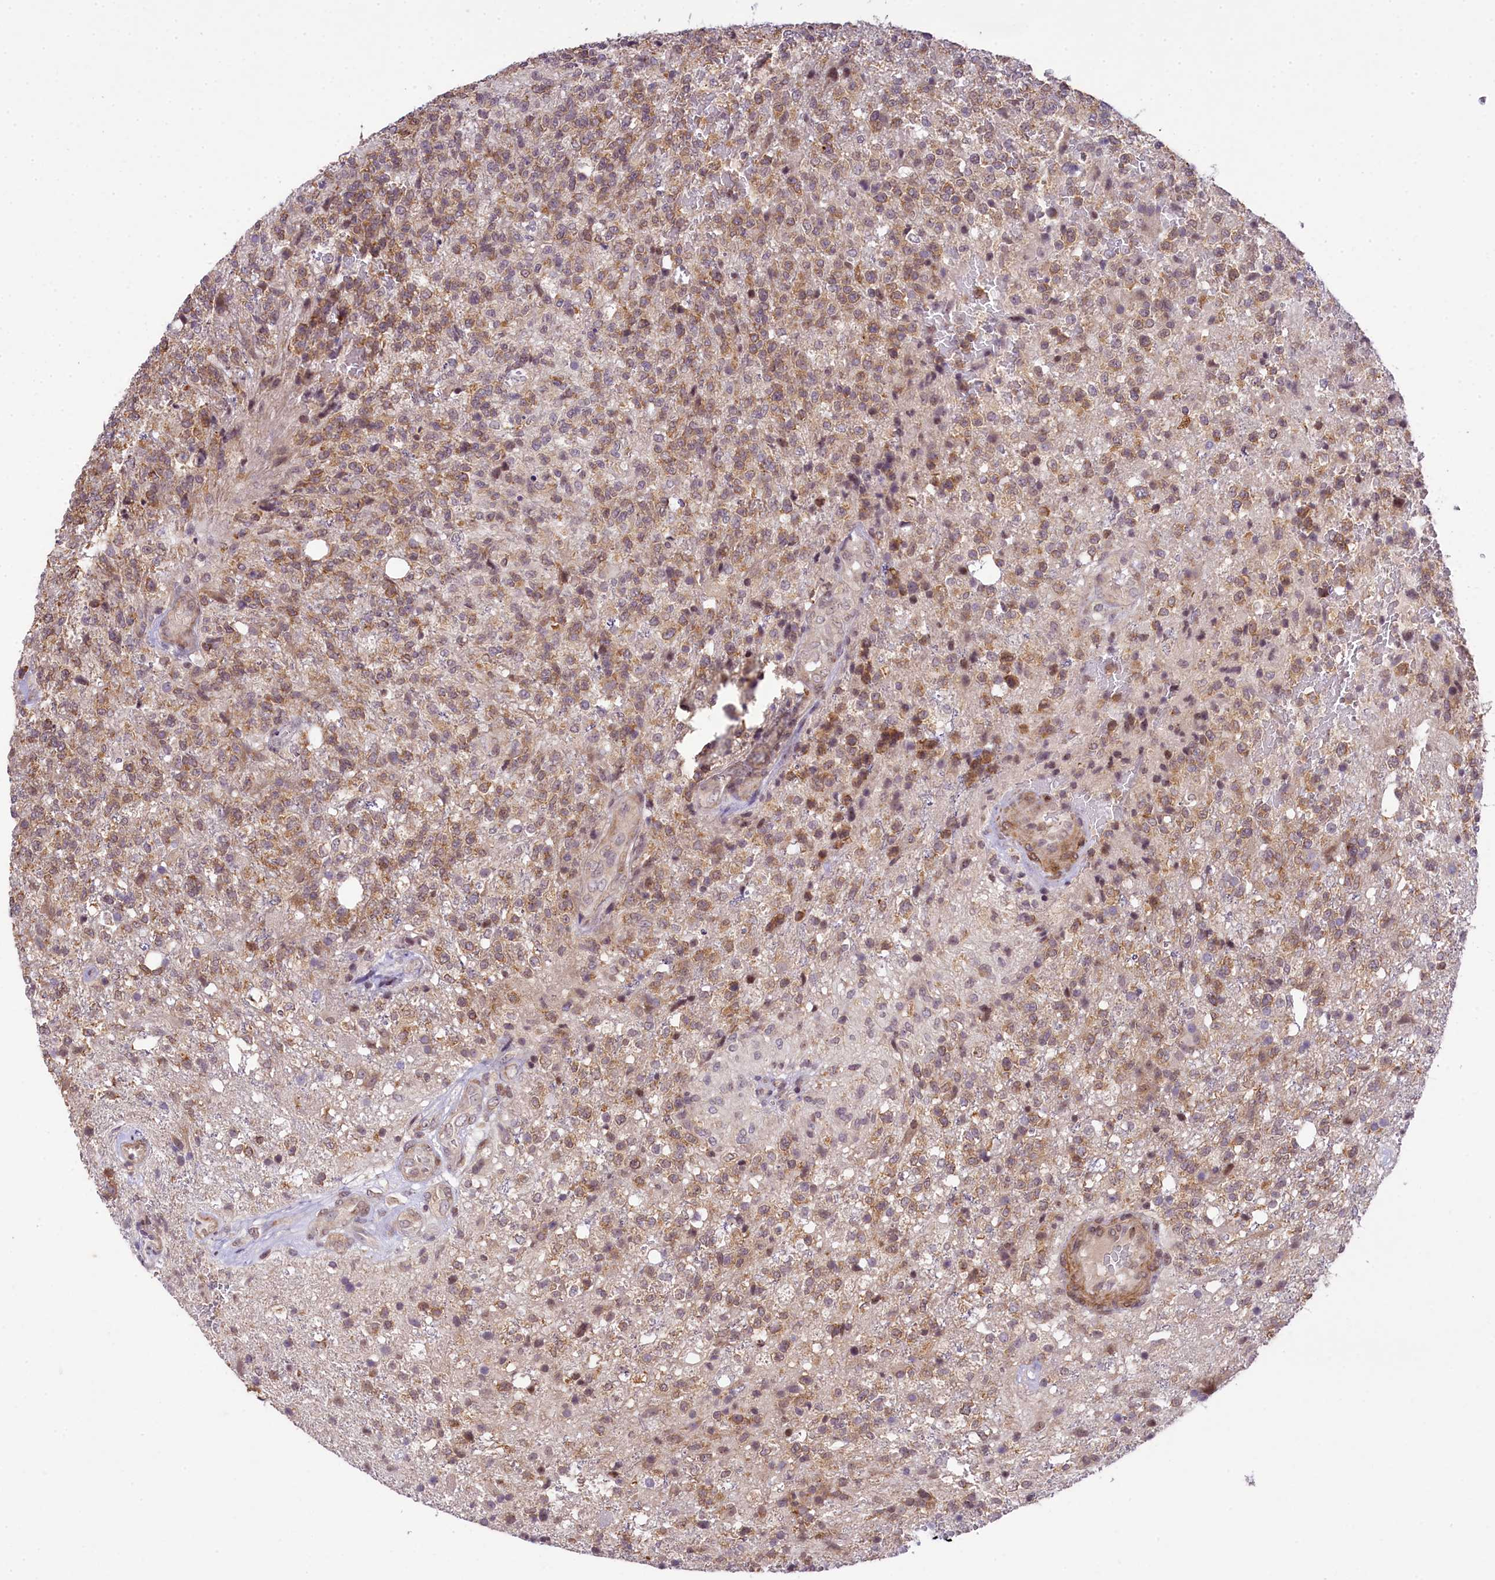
{"staining": {"intensity": "moderate", "quantity": ">75%", "location": "cytoplasmic/membranous"}, "tissue": "glioma", "cell_type": "Tumor cells", "image_type": "cancer", "snomed": [{"axis": "morphology", "description": "Glioma, malignant, High grade"}, {"axis": "topography", "description": "Brain"}], "caption": "Malignant glioma (high-grade) was stained to show a protein in brown. There is medium levels of moderate cytoplasmic/membranous staining in approximately >75% of tumor cells. Using DAB (brown) and hematoxylin (blue) stains, captured at high magnification using brightfield microscopy.", "gene": "RBBP8", "patient": {"sex": "male", "age": 56}}